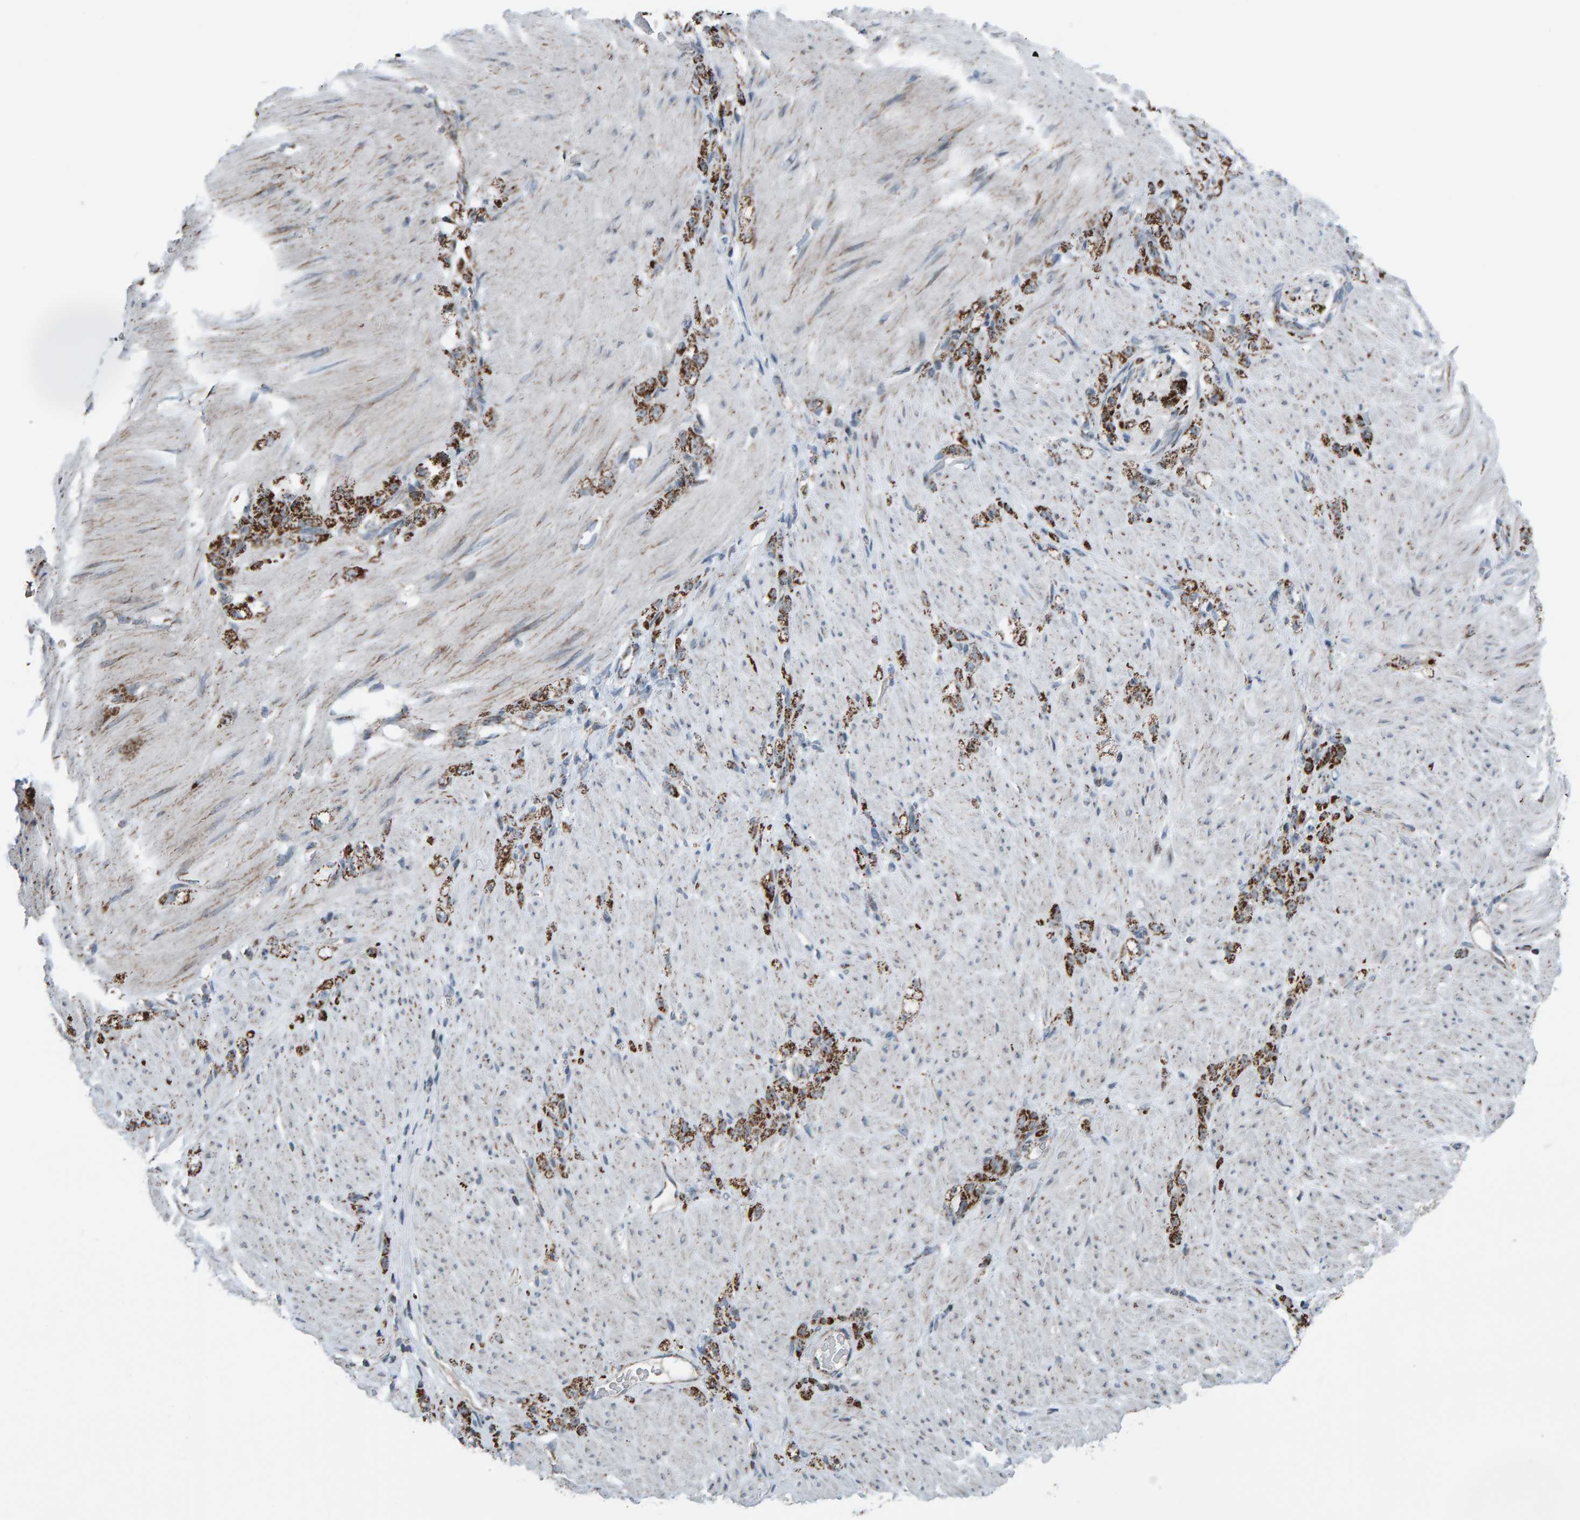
{"staining": {"intensity": "strong", "quantity": ">75%", "location": "cytoplasmic/membranous"}, "tissue": "stomach cancer", "cell_type": "Tumor cells", "image_type": "cancer", "snomed": [{"axis": "morphology", "description": "Normal tissue, NOS"}, {"axis": "morphology", "description": "Adenocarcinoma, NOS"}, {"axis": "topography", "description": "Stomach"}], "caption": "Immunohistochemical staining of stomach cancer (adenocarcinoma) reveals high levels of strong cytoplasmic/membranous positivity in approximately >75% of tumor cells. (DAB IHC with brightfield microscopy, high magnification).", "gene": "ZNF48", "patient": {"sex": "male", "age": 82}}